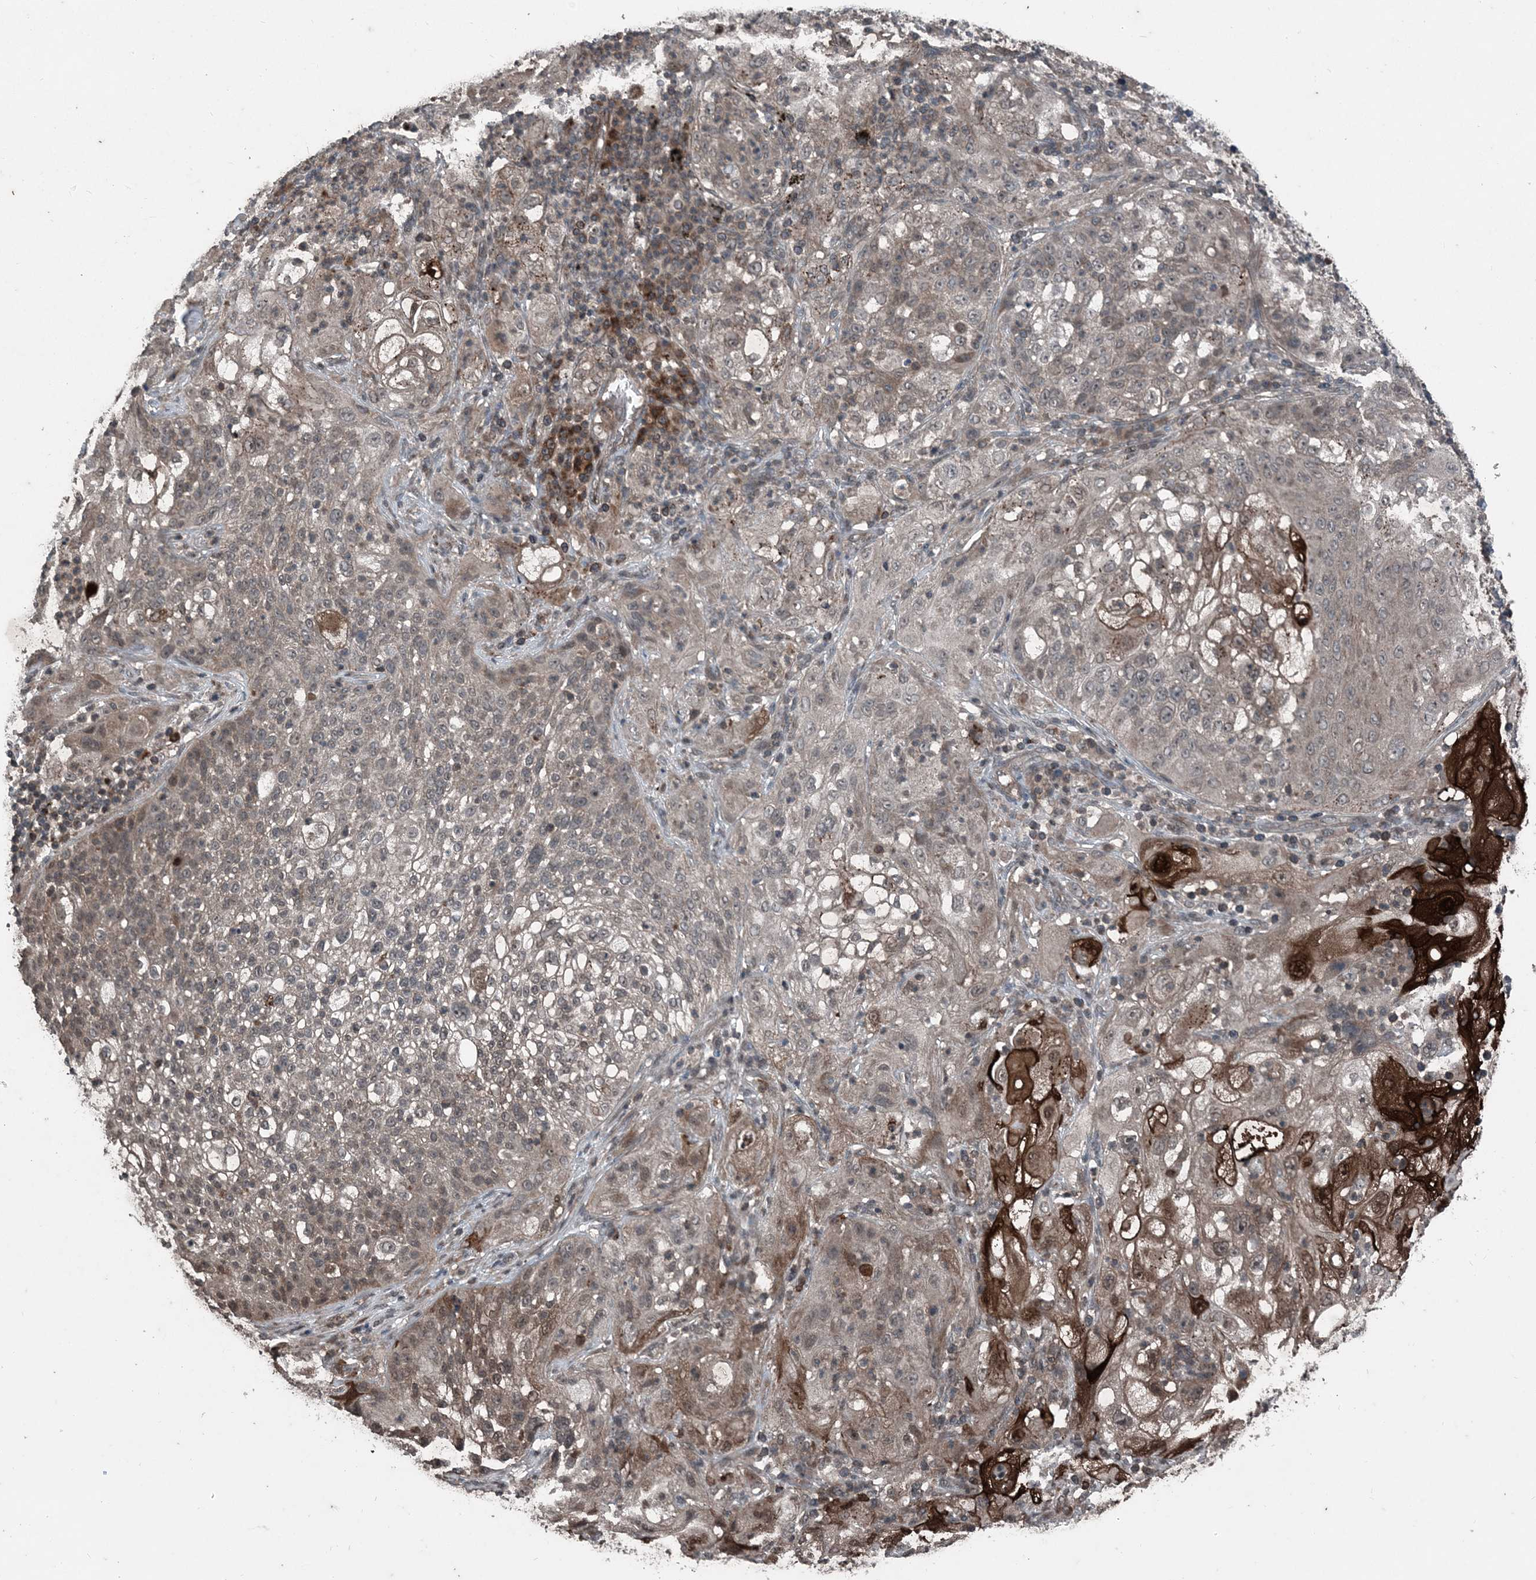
{"staining": {"intensity": "strong", "quantity": "<25%", "location": "cytoplasmic/membranous,nuclear"}, "tissue": "lung cancer", "cell_type": "Tumor cells", "image_type": "cancer", "snomed": [{"axis": "morphology", "description": "Inflammation, NOS"}, {"axis": "morphology", "description": "Squamous cell carcinoma, NOS"}, {"axis": "topography", "description": "Lymph node"}, {"axis": "topography", "description": "Soft tissue"}, {"axis": "topography", "description": "Lung"}], "caption": "Human squamous cell carcinoma (lung) stained with a protein marker demonstrates strong staining in tumor cells.", "gene": "CFL1", "patient": {"sex": "male", "age": 66}}